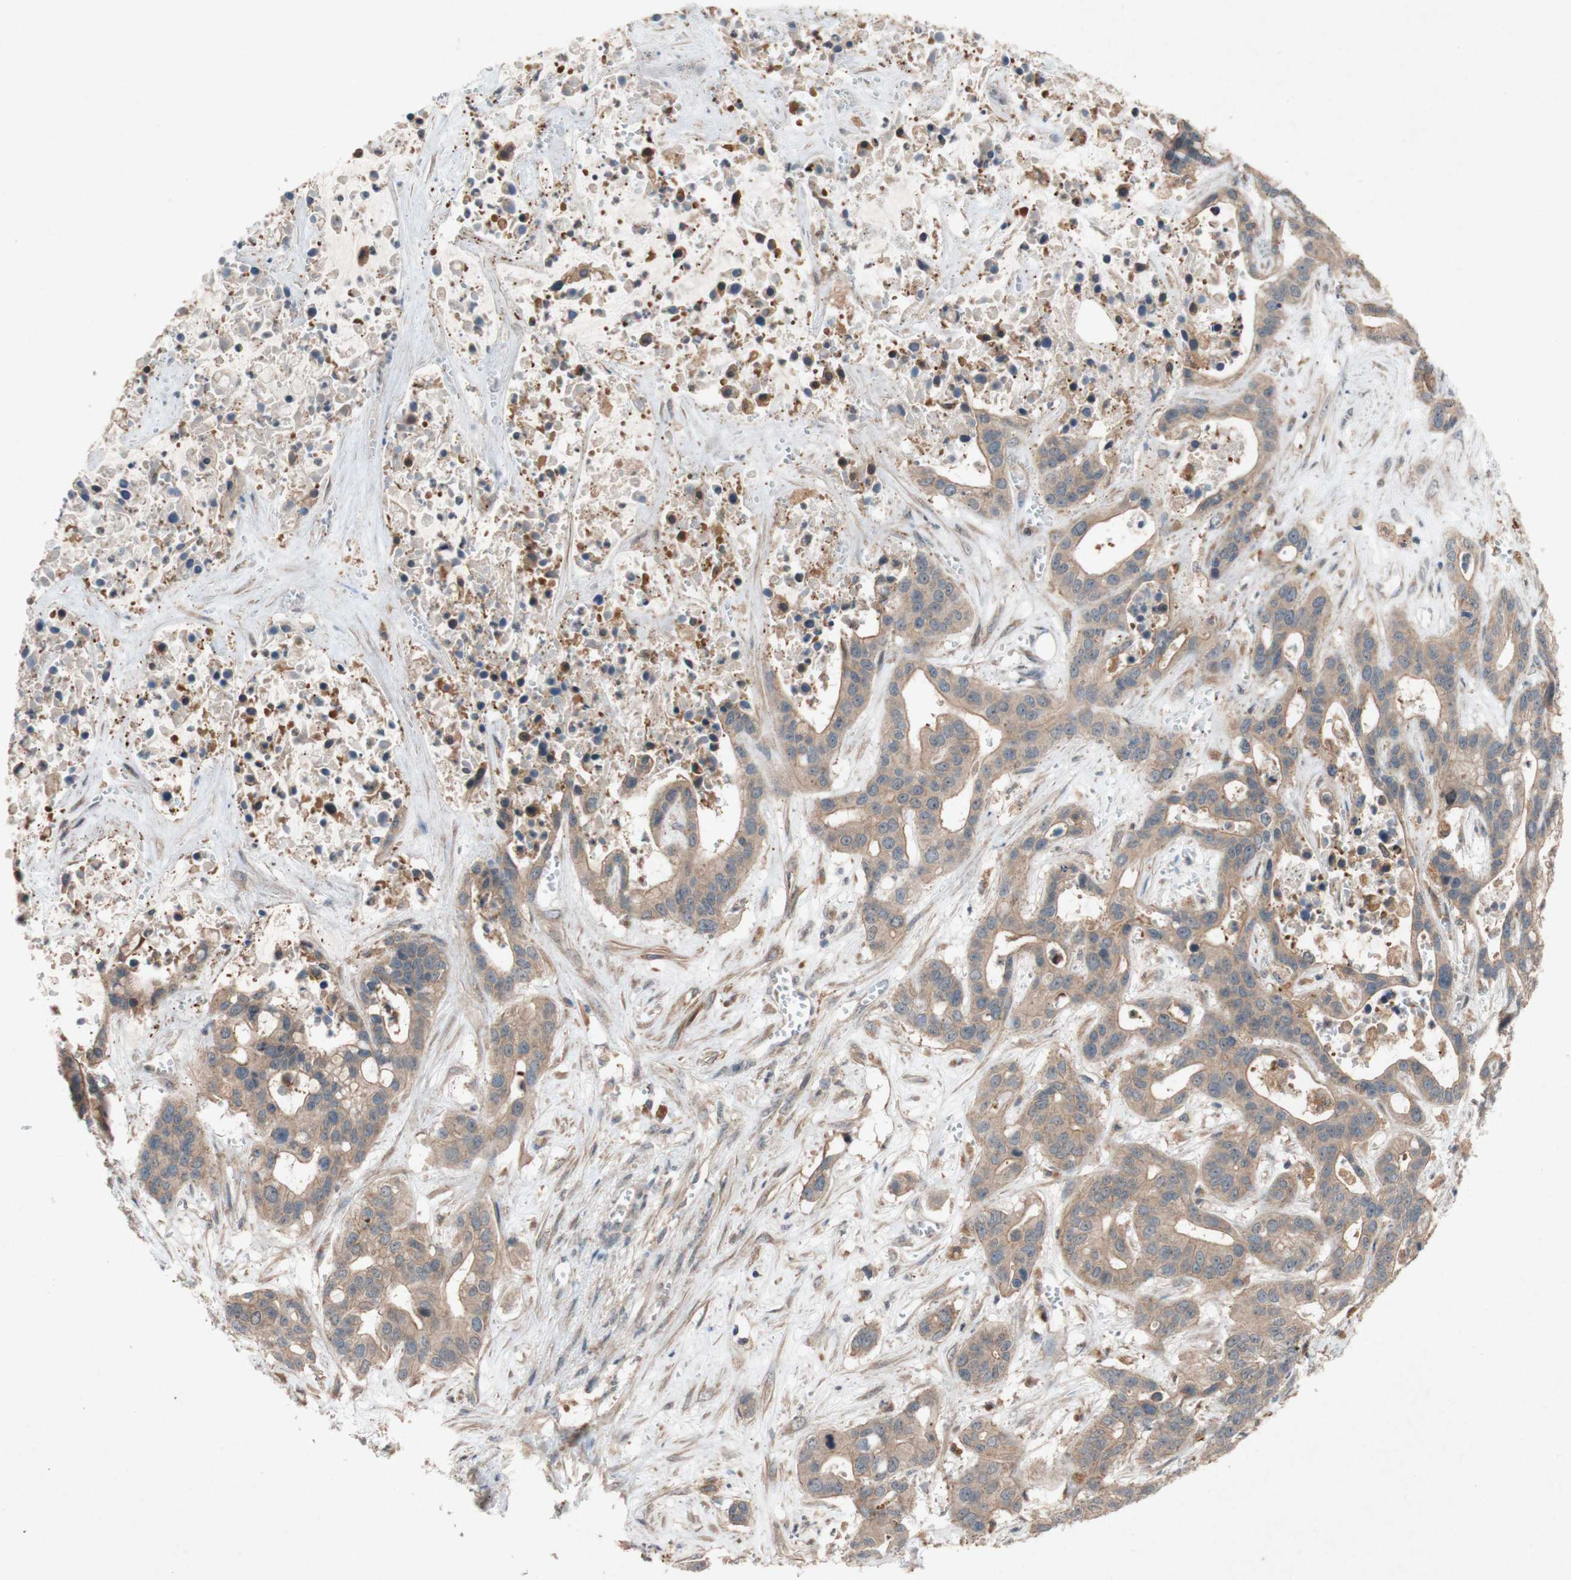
{"staining": {"intensity": "weak", "quantity": ">75%", "location": "cytoplasmic/membranous"}, "tissue": "liver cancer", "cell_type": "Tumor cells", "image_type": "cancer", "snomed": [{"axis": "morphology", "description": "Cholangiocarcinoma"}, {"axis": "topography", "description": "Liver"}], "caption": "Liver cancer (cholangiocarcinoma) stained with IHC exhibits weak cytoplasmic/membranous expression in approximately >75% of tumor cells.", "gene": "ATP6V1F", "patient": {"sex": "female", "age": 65}}